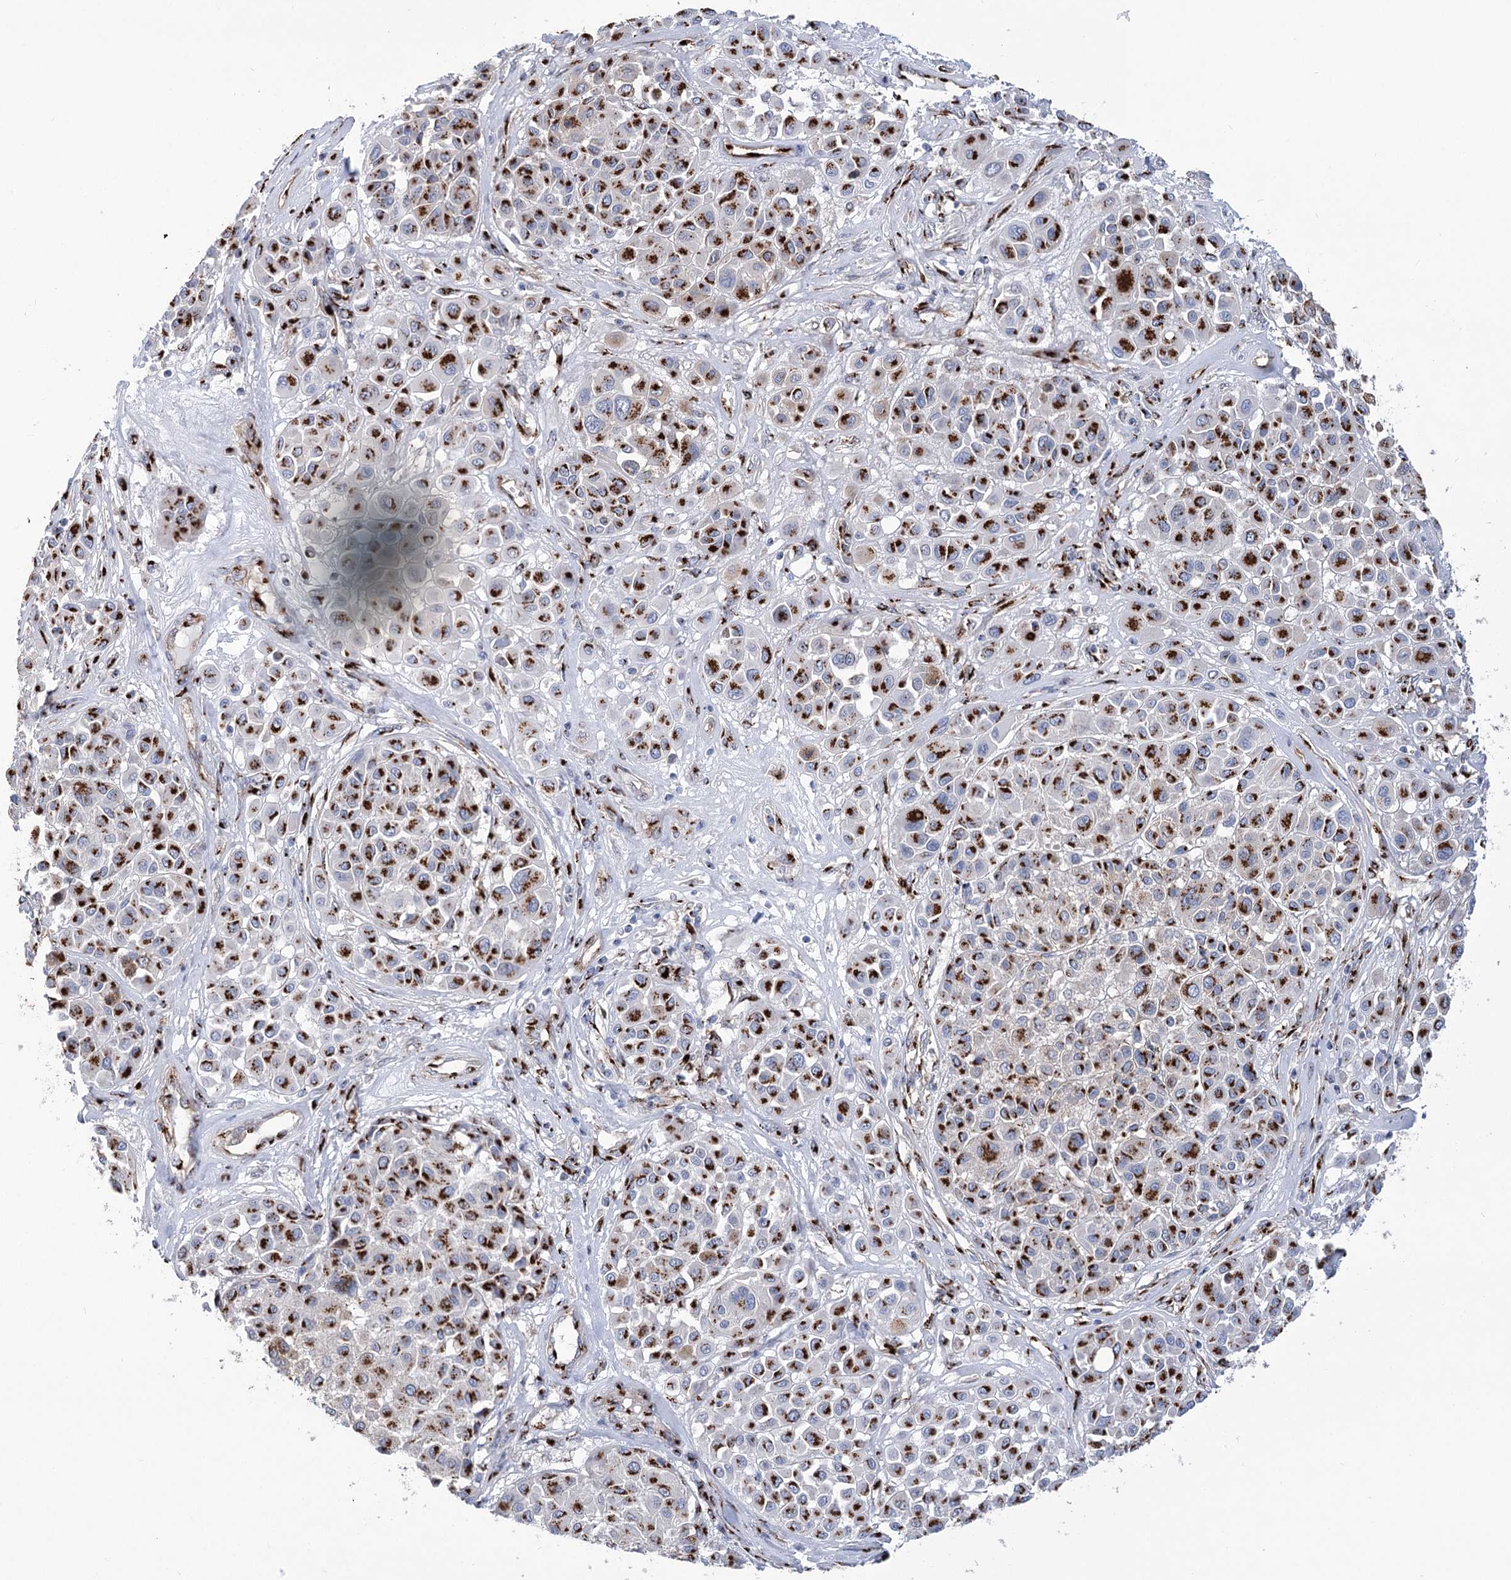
{"staining": {"intensity": "strong", "quantity": ">75%", "location": "cytoplasmic/membranous"}, "tissue": "melanoma", "cell_type": "Tumor cells", "image_type": "cancer", "snomed": [{"axis": "morphology", "description": "Malignant melanoma, Metastatic site"}, {"axis": "topography", "description": "Soft tissue"}], "caption": "Approximately >75% of tumor cells in human melanoma display strong cytoplasmic/membranous protein expression as visualized by brown immunohistochemical staining.", "gene": "TMEM165", "patient": {"sex": "male", "age": 41}}